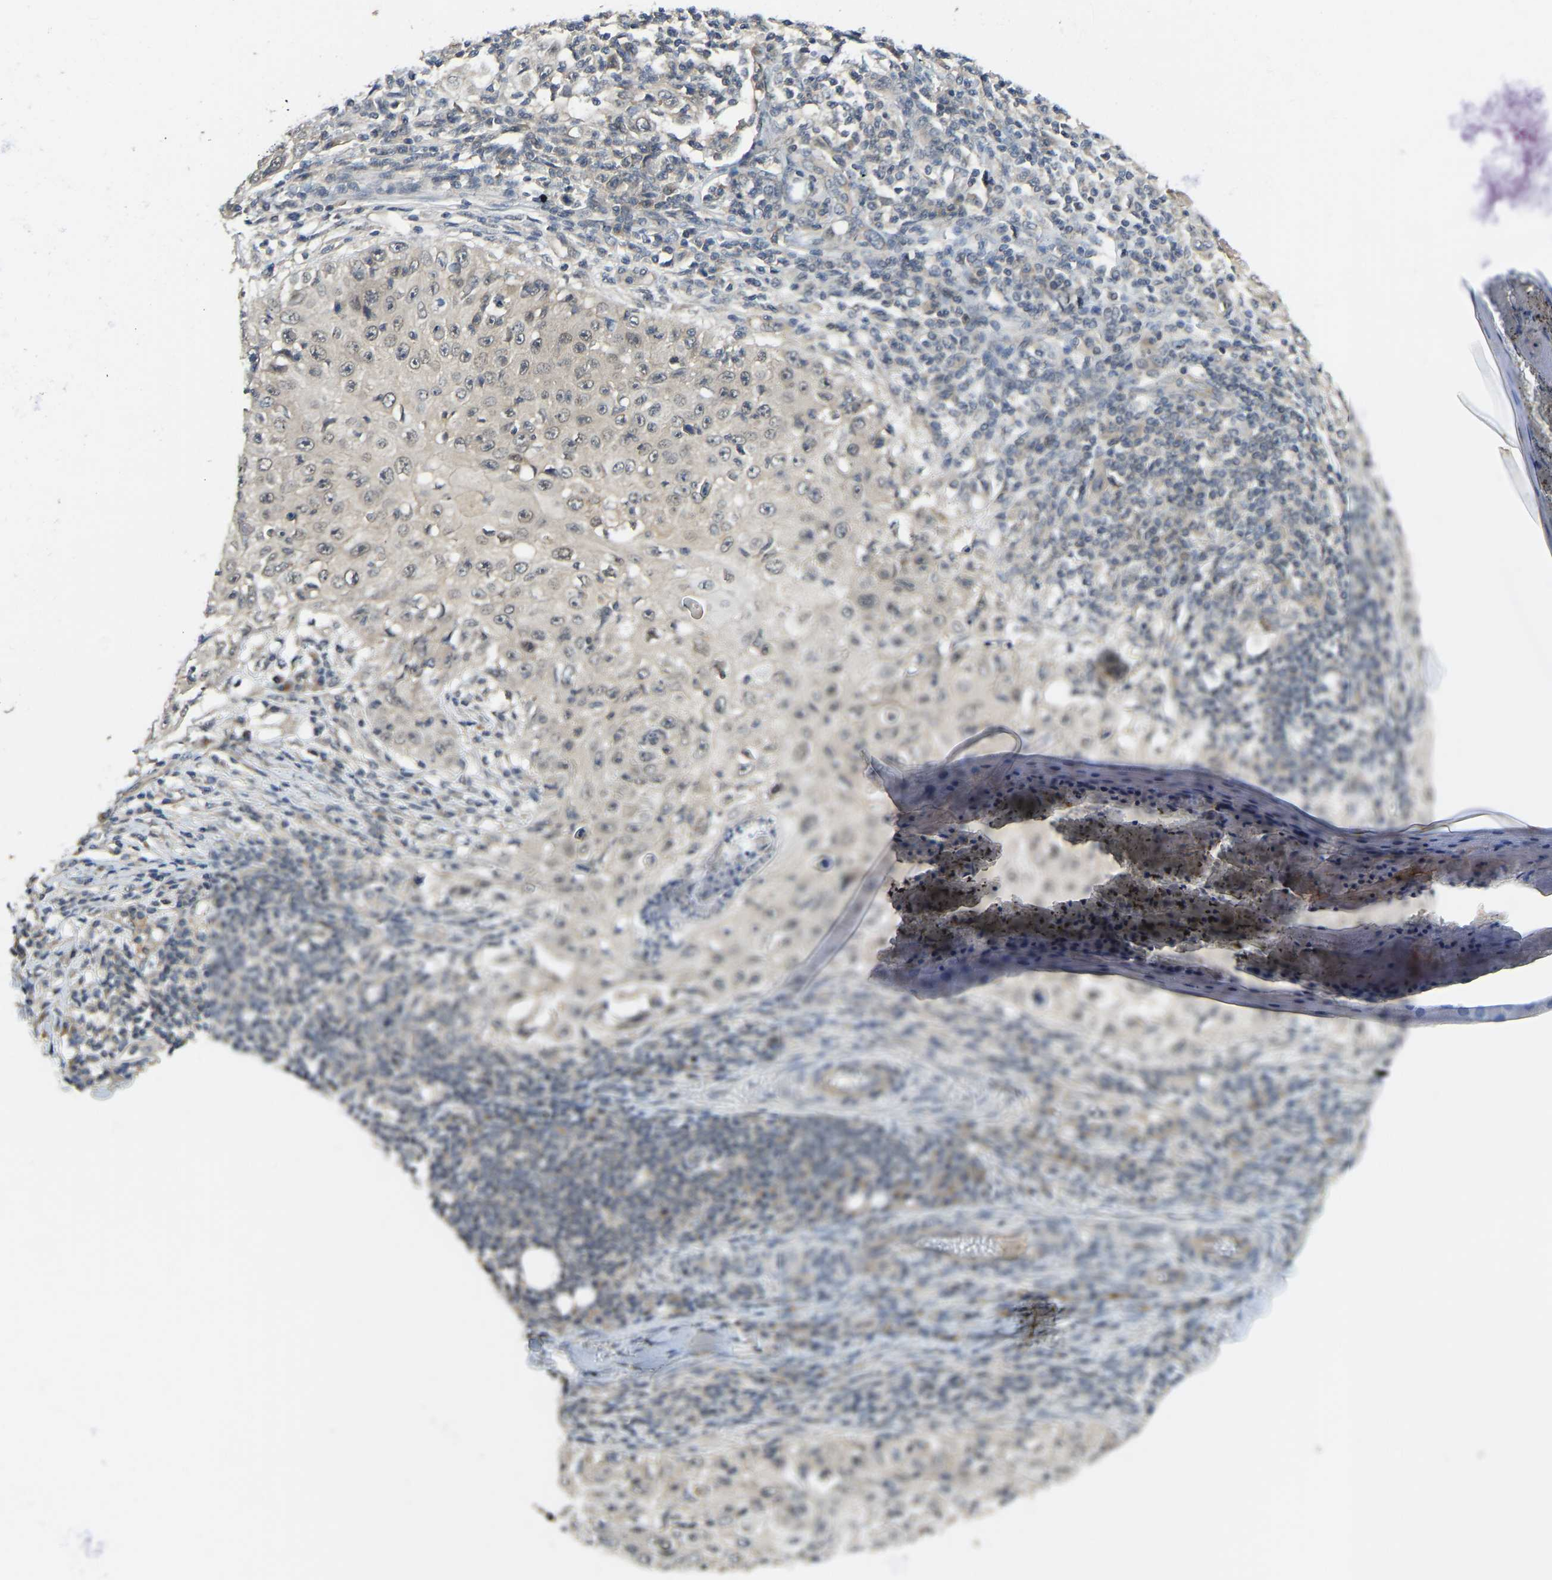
{"staining": {"intensity": "weak", "quantity": "25%-75%", "location": "cytoplasmic/membranous"}, "tissue": "skin cancer", "cell_type": "Tumor cells", "image_type": "cancer", "snomed": [{"axis": "morphology", "description": "Squamous cell carcinoma, NOS"}, {"axis": "topography", "description": "Skin"}], "caption": "Human skin squamous cell carcinoma stained with a brown dye displays weak cytoplasmic/membranous positive expression in approximately 25%-75% of tumor cells.", "gene": "NDRG3", "patient": {"sex": "male", "age": 86}}